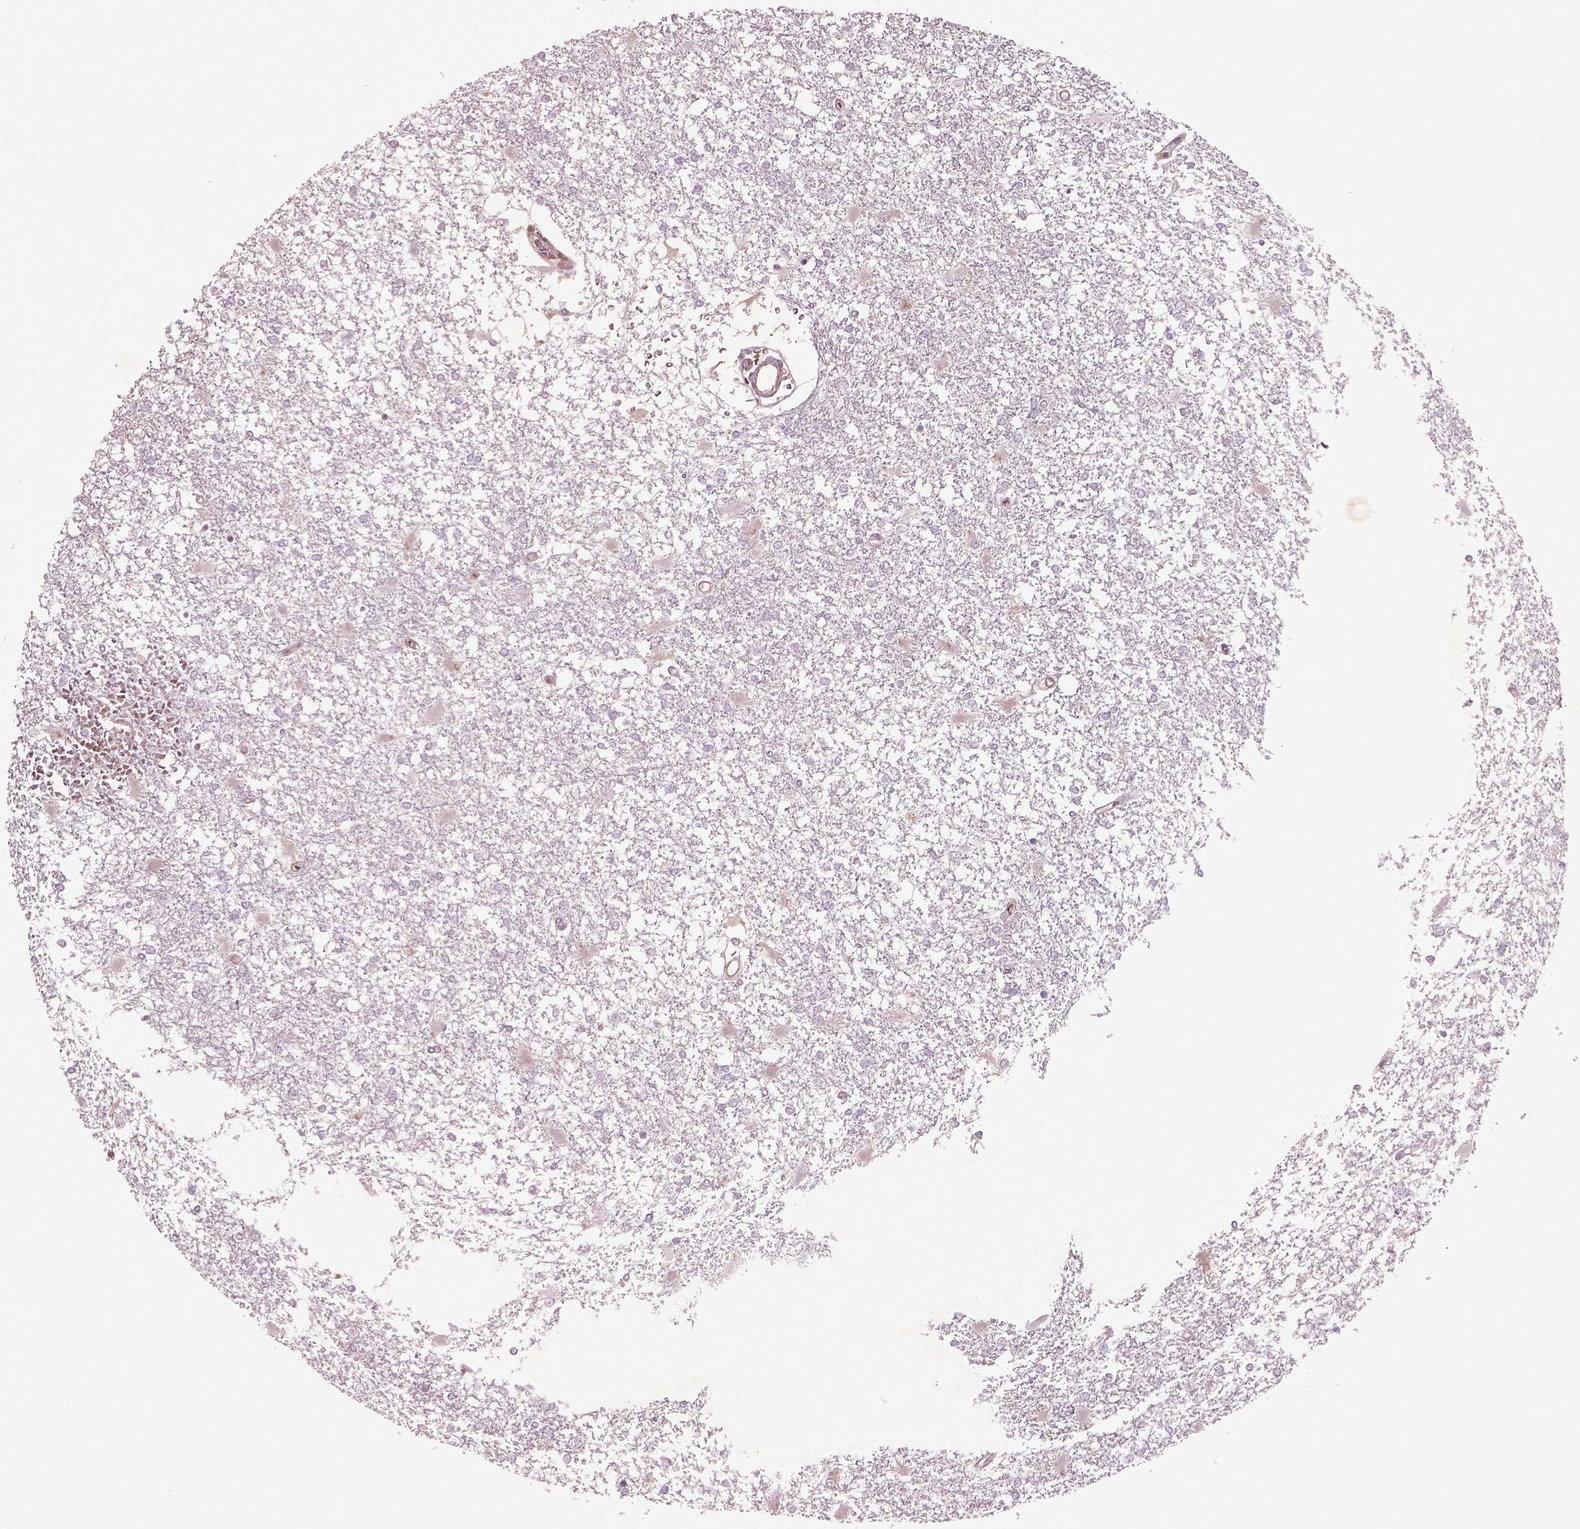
{"staining": {"intensity": "negative", "quantity": "none", "location": "none"}, "tissue": "glioma", "cell_type": "Tumor cells", "image_type": "cancer", "snomed": [{"axis": "morphology", "description": "Glioma, malignant, High grade"}, {"axis": "topography", "description": "Cerebral cortex"}], "caption": "Immunohistochemistry (IHC) of glioma exhibits no staining in tumor cells.", "gene": "DUOXA2", "patient": {"sex": "male", "age": 79}}